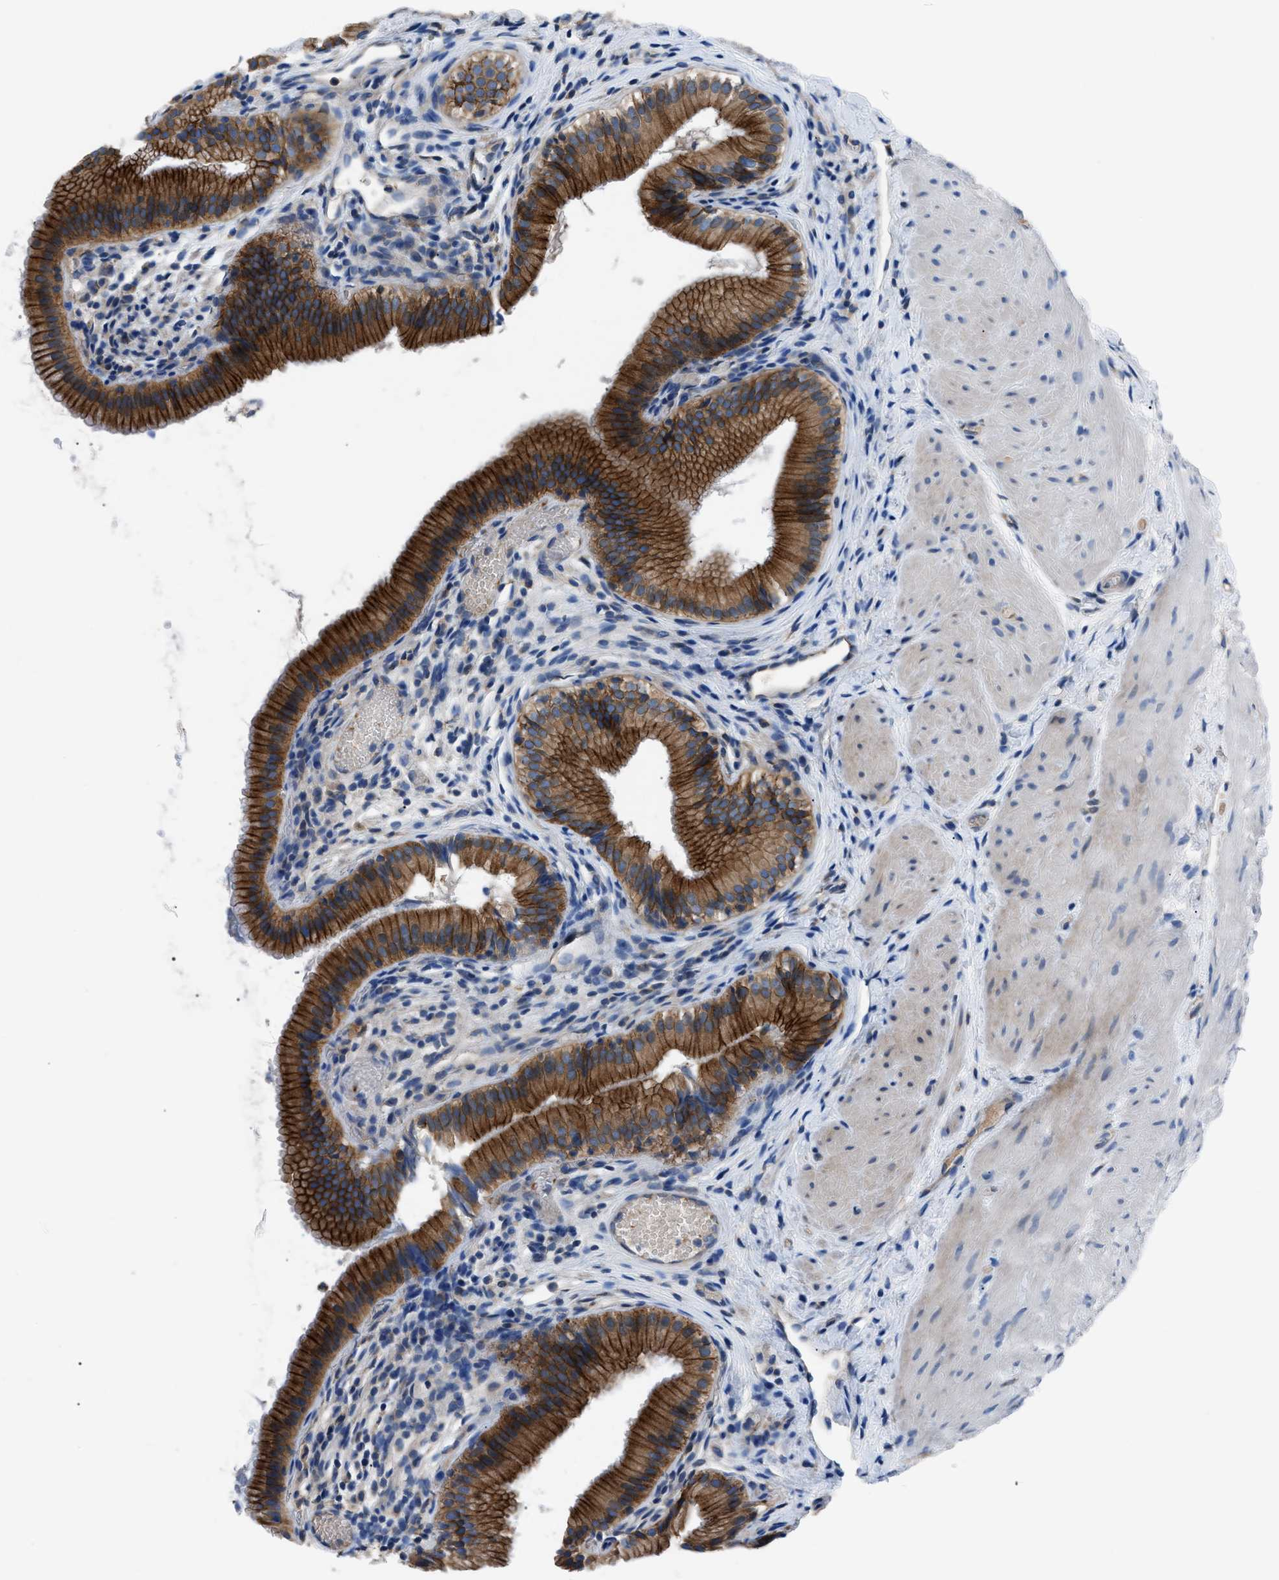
{"staining": {"intensity": "strong", "quantity": ">75%", "location": "cytoplasmic/membranous"}, "tissue": "gallbladder", "cell_type": "Glandular cells", "image_type": "normal", "snomed": [{"axis": "morphology", "description": "Normal tissue, NOS"}, {"axis": "topography", "description": "Gallbladder"}], "caption": "Human gallbladder stained with a brown dye displays strong cytoplasmic/membranous positive positivity in about >75% of glandular cells.", "gene": "ZDHHC24", "patient": {"sex": "female", "age": 26}}